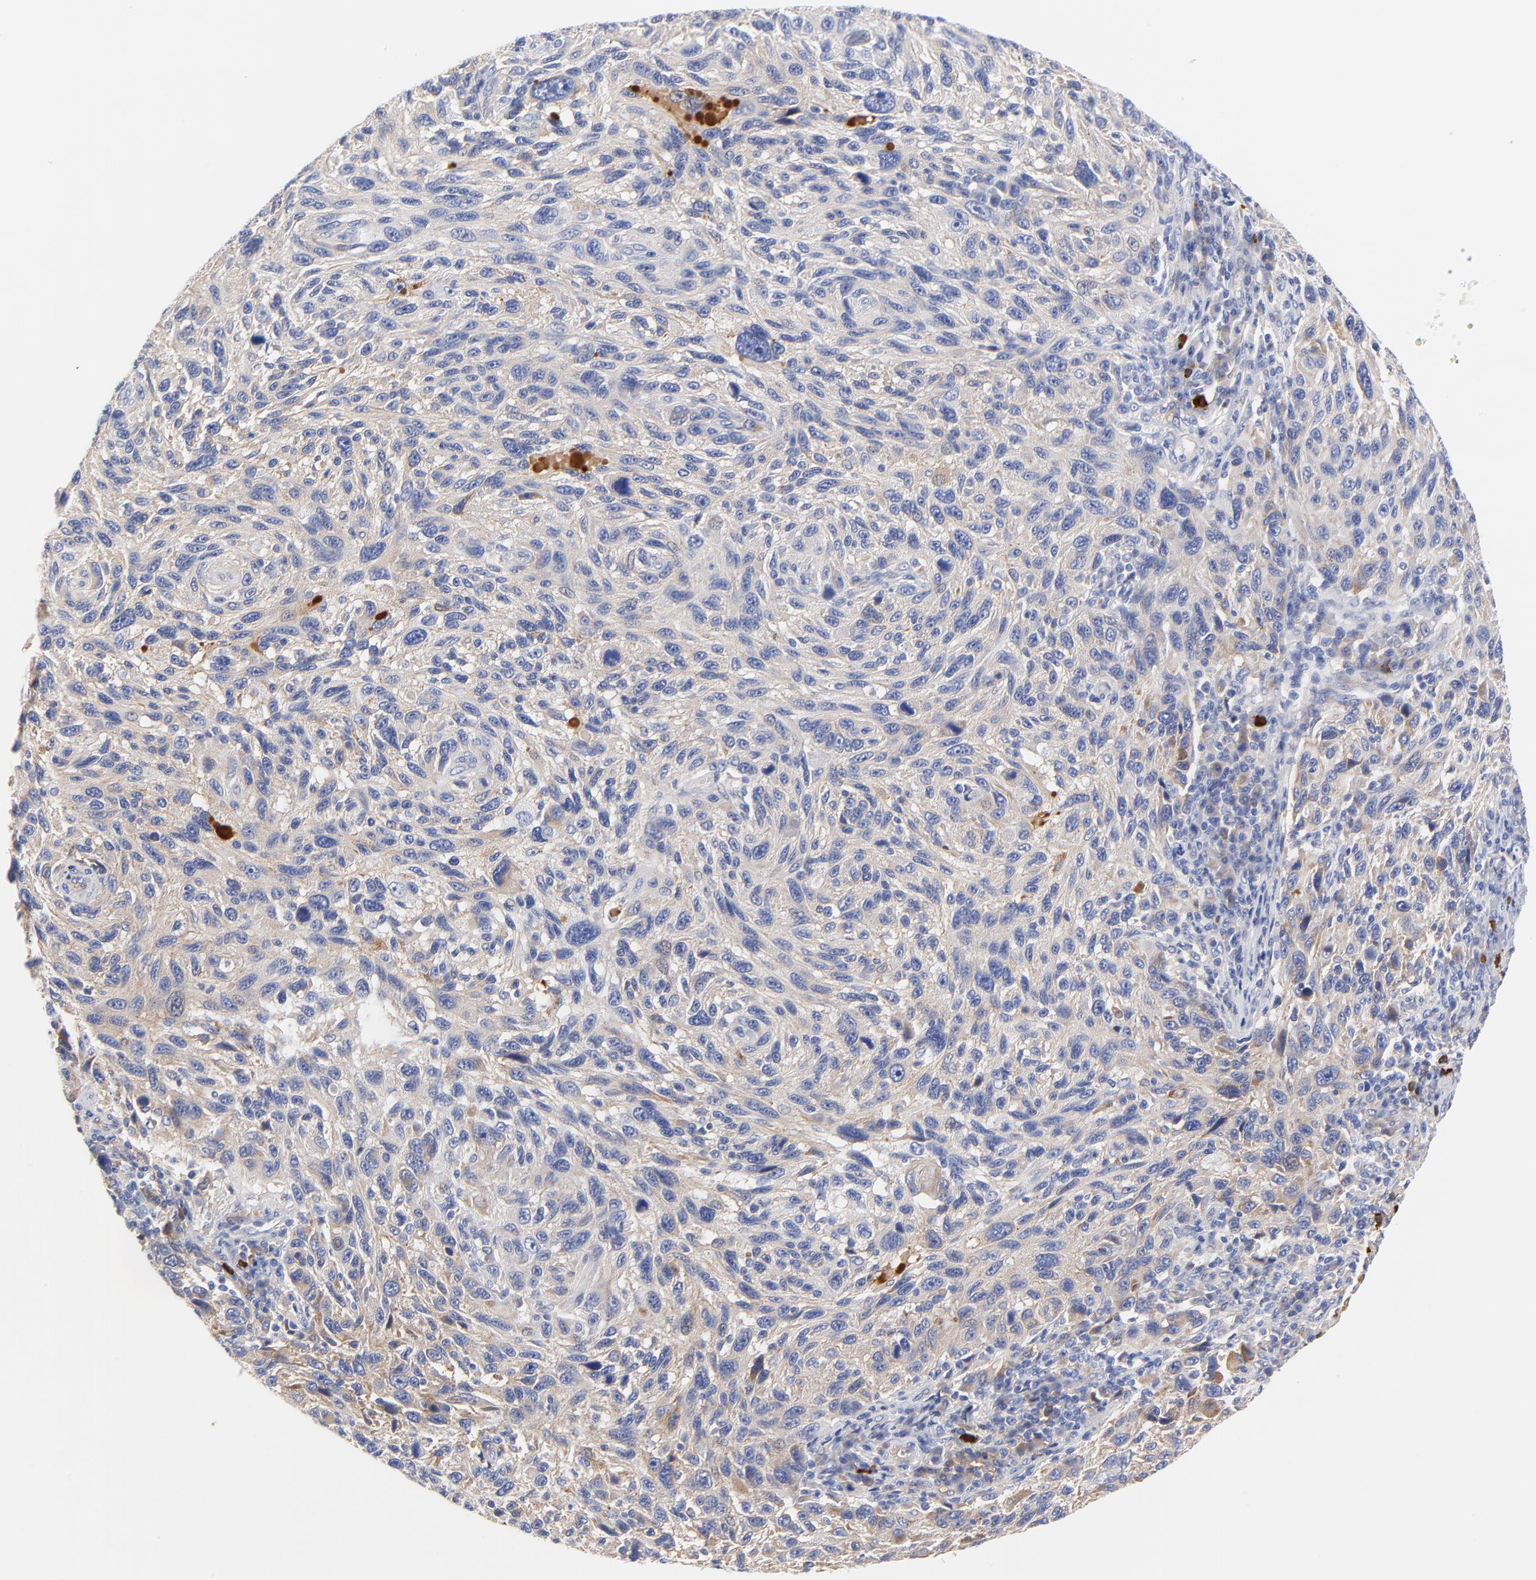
{"staining": {"intensity": "weak", "quantity": "25%-75%", "location": "cytoplasmic/membranous"}, "tissue": "melanoma", "cell_type": "Tumor cells", "image_type": "cancer", "snomed": [{"axis": "morphology", "description": "Malignant melanoma, NOS"}, {"axis": "topography", "description": "Skin"}], "caption": "Malignant melanoma stained with DAB (3,3'-diaminobenzidine) IHC exhibits low levels of weak cytoplasmic/membranous staining in approximately 25%-75% of tumor cells. (DAB IHC, brown staining for protein, blue staining for nuclei).", "gene": "IGLV3-10", "patient": {"sex": "male", "age": 53}}